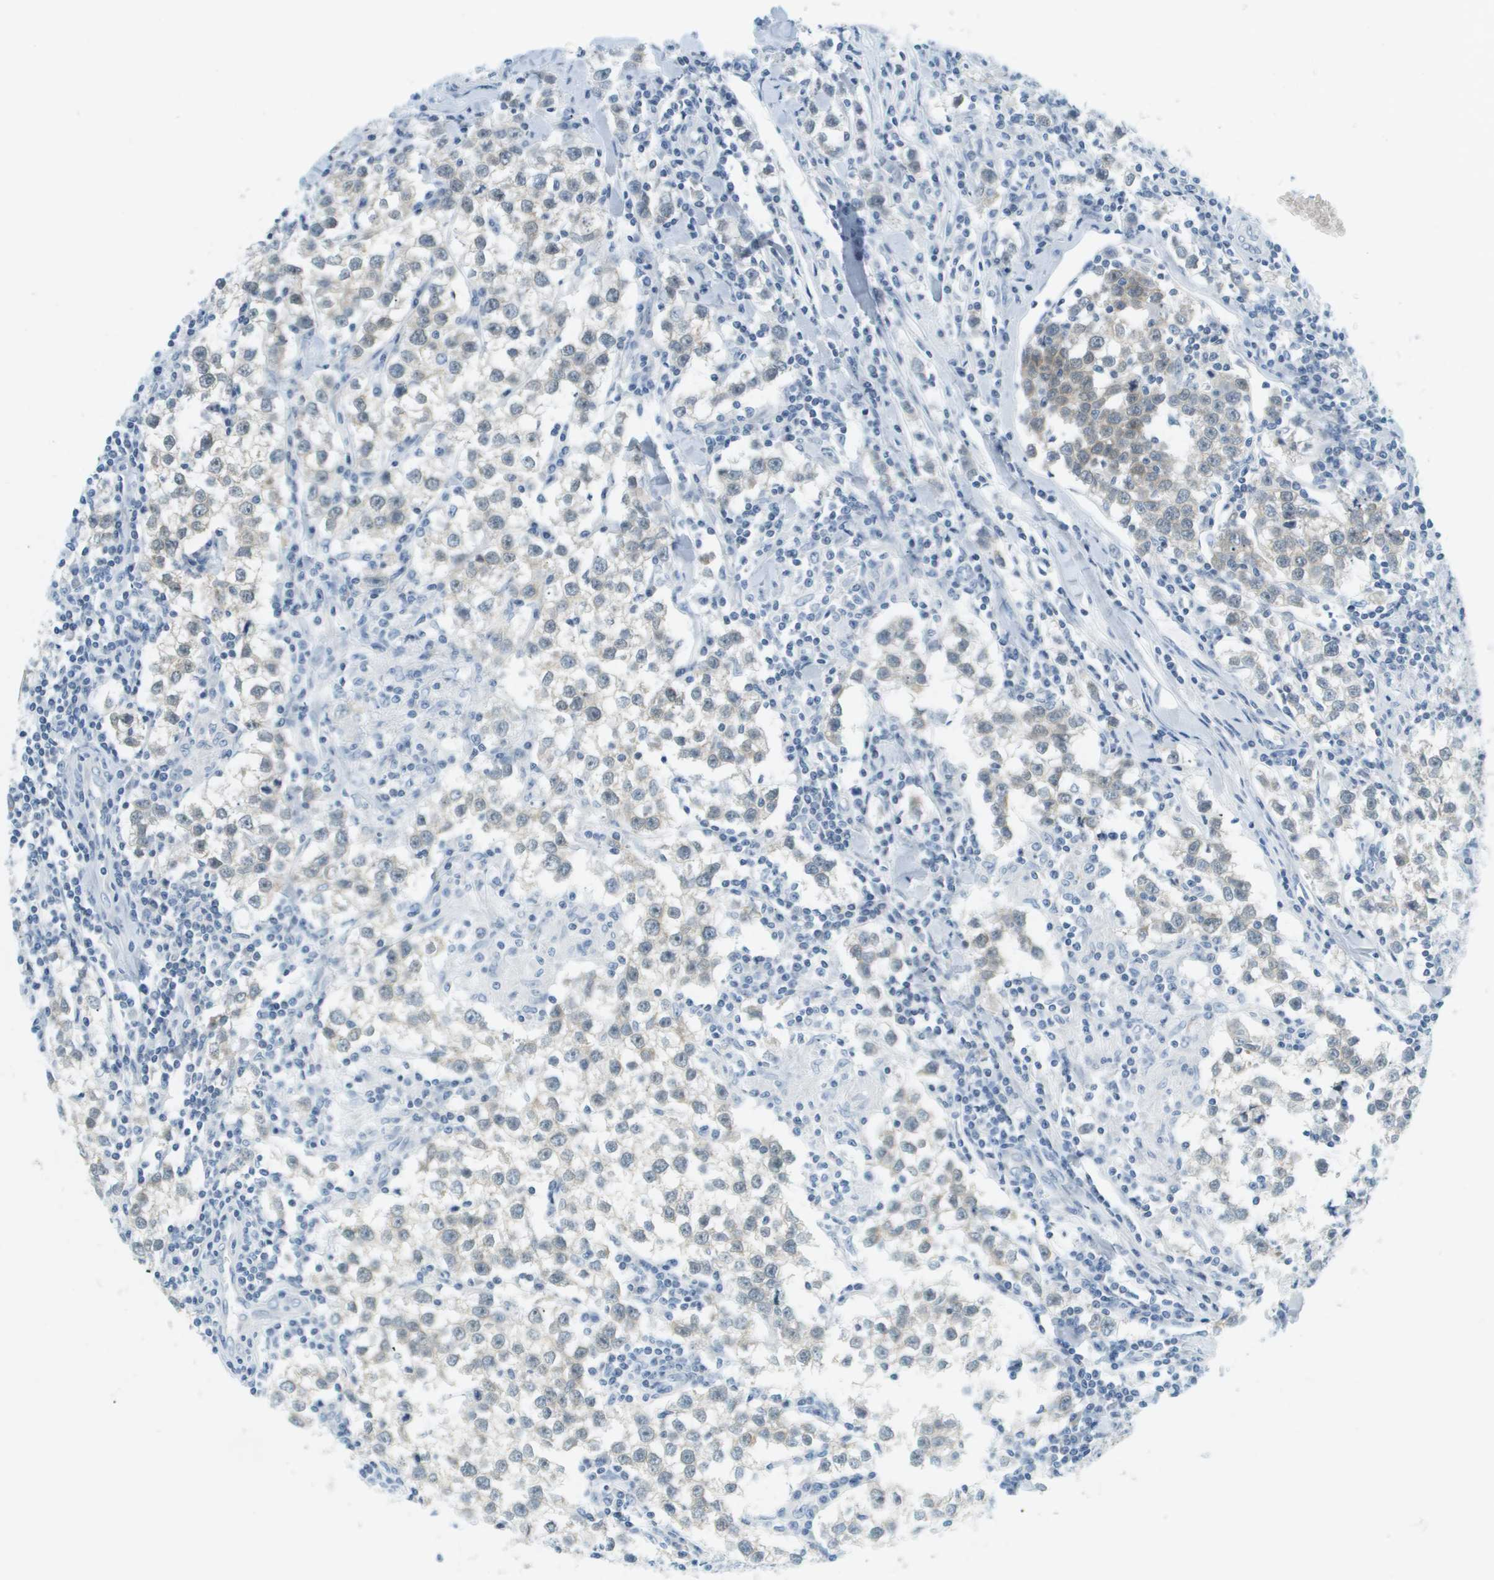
{"staining": {"intensity": "weak", "quantity": "<25%", "location": "cytoplasmic/membranous"}, "tissue": "testis cancer", "cell_type": "Tumor cells", "image_type": "cancer", "snomed": [{"axis": "morphology", "description": "Seminoma, NOS"}, {"axis": "morphology", "description": "Carcinoma, Embryonal, NOS"}, {"axis": "topography", "description": "Testis"}], "caption": "Embryonal carcinoma (testis) was stained to show a protein in brown. There is no significant staining in tumor cells.", "gene": "SMYD5", "patient": {"sex": "male", "age": 36}}